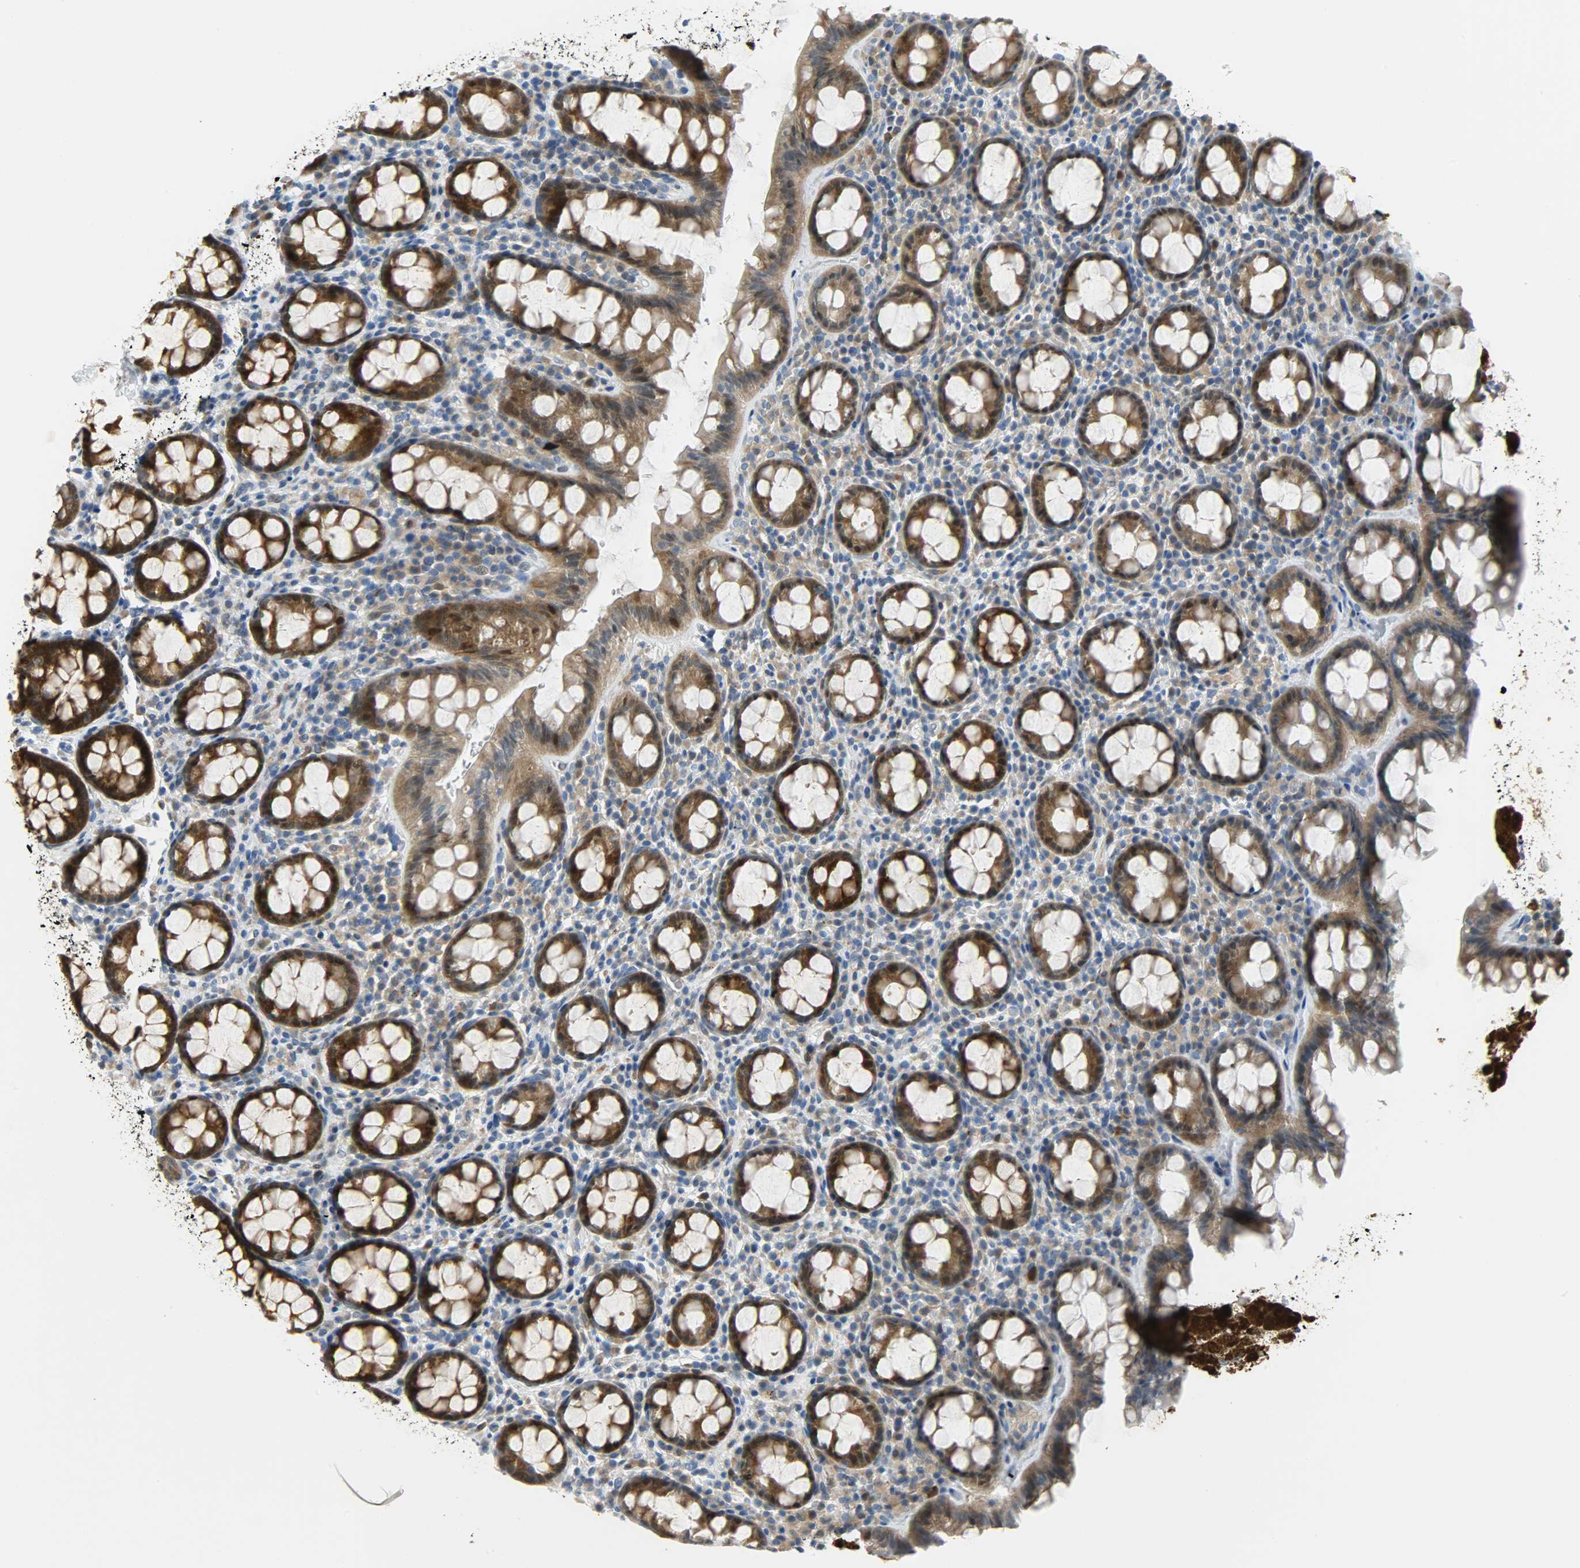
{"staining": {"intensity": "strong", "quantity": ">75%", "location": "cytoplasmic/membranous,nuclear"}, "tissue": "rectum", "cell_type": "Glandular cells", "image_type": "normal", "snomed": [{"axis": "morphology", "description": "Normal tissue, NOS"}, {"axis": "topography", "description": "Rectum"}], "caption": "Protein expression analysis of benign human rectum reveals strong cytoplasmic/membranous,nuclear positivity in approximately >75% of glandular cells. (DAB (3,3'-diaminobenzidine) = brown stain, brightfield microscopy at high magnification).", "gene": "EIF4EBP1", "patient": {"sex": "male", "age": 92}}